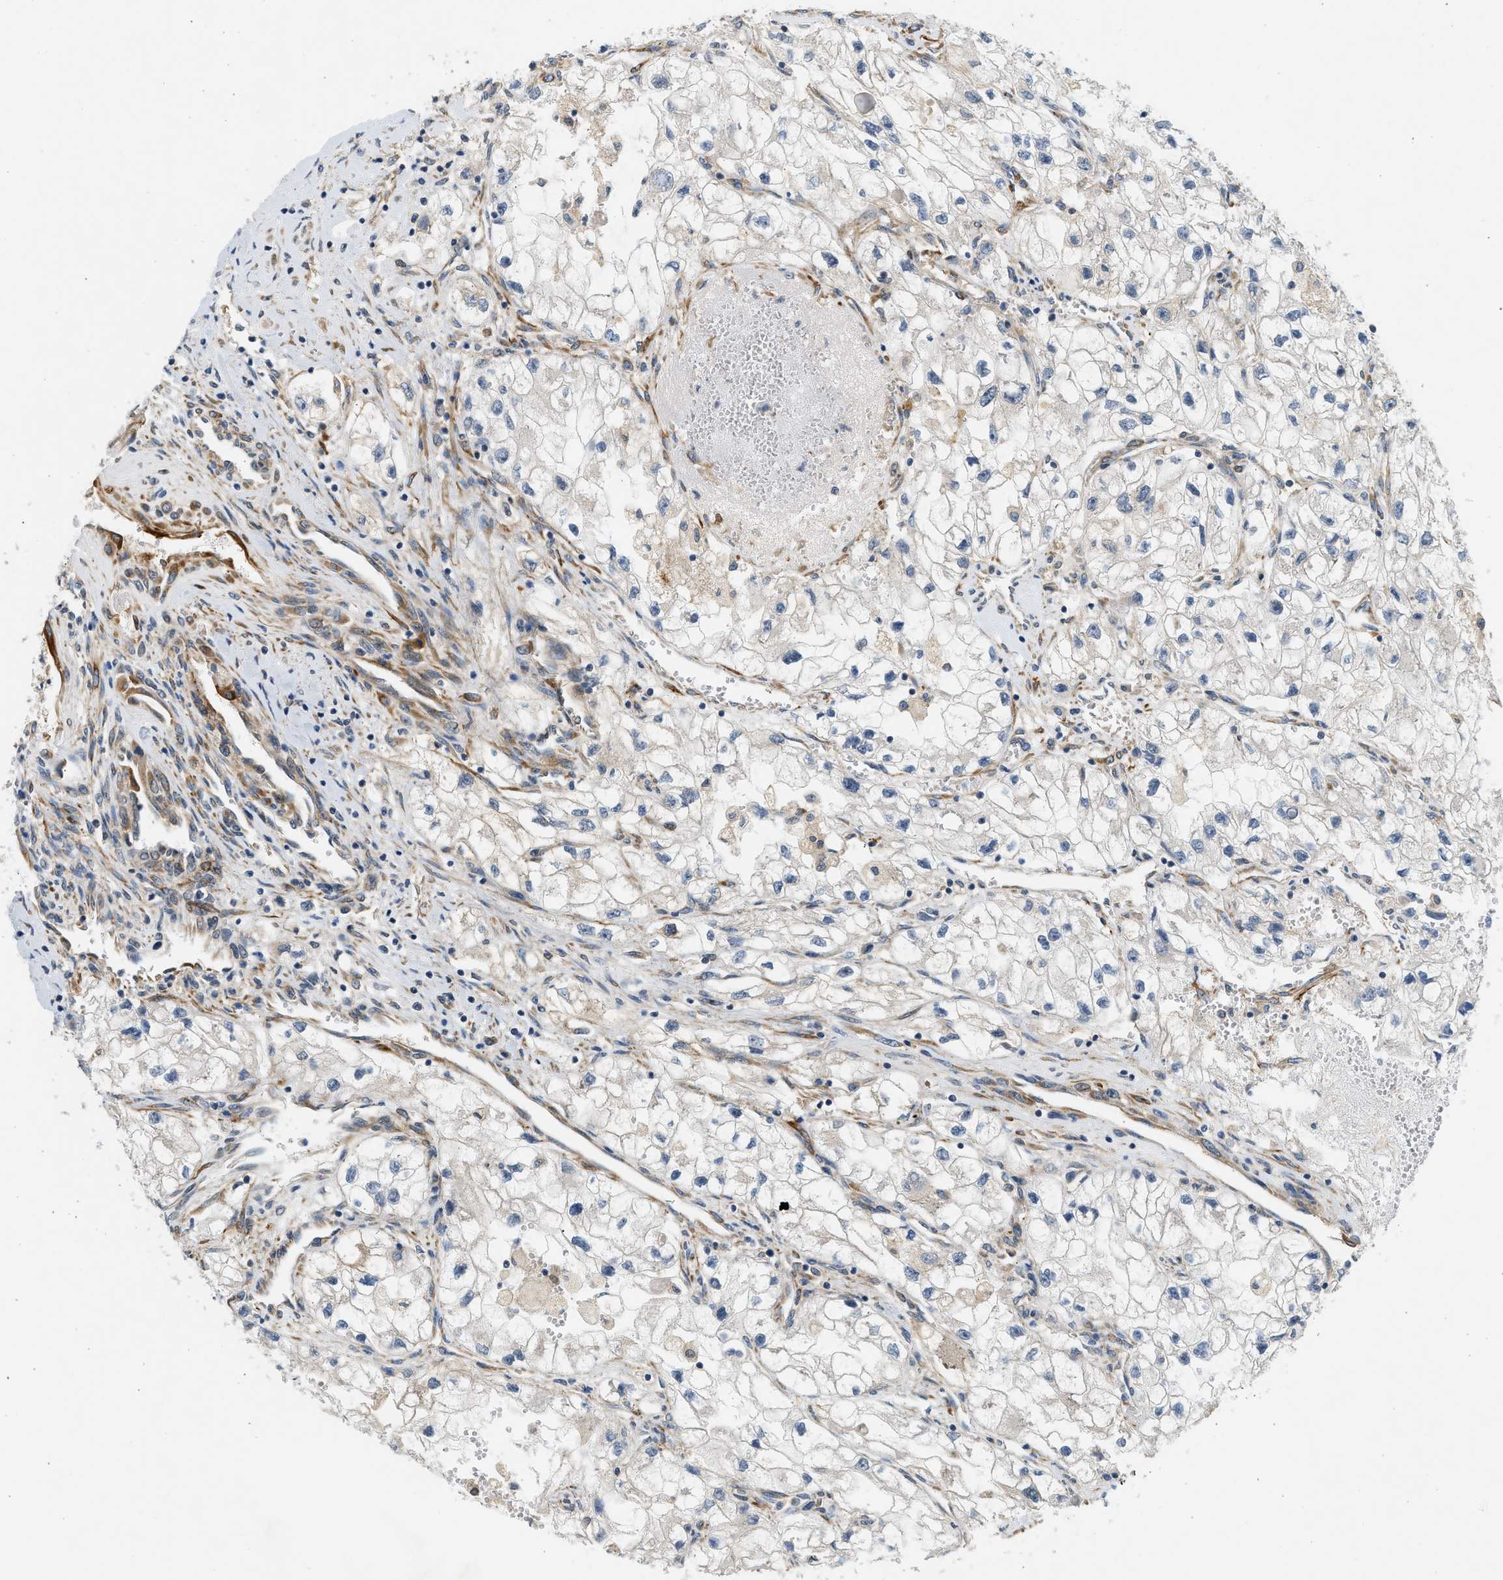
{"staining": {"intensity": "negative", "quantity": "none", "location": "none"}, "tissue": "renal cancer", "cell_type": "Tumor cells", "image_type": "cancer", "snomed": [{"axis": "morphology", "description": "Adenocarcinoma, NOS"}, {"axis": "topography", "description": "Kidney"}], "caption": "DAB immunohistochemical staining of human renal cancer (adenocarcinoma) demonstrates no significant expression in tumor cells.", "gene": "KDELR2", "patient": {"sex": "female", "age": 70}}